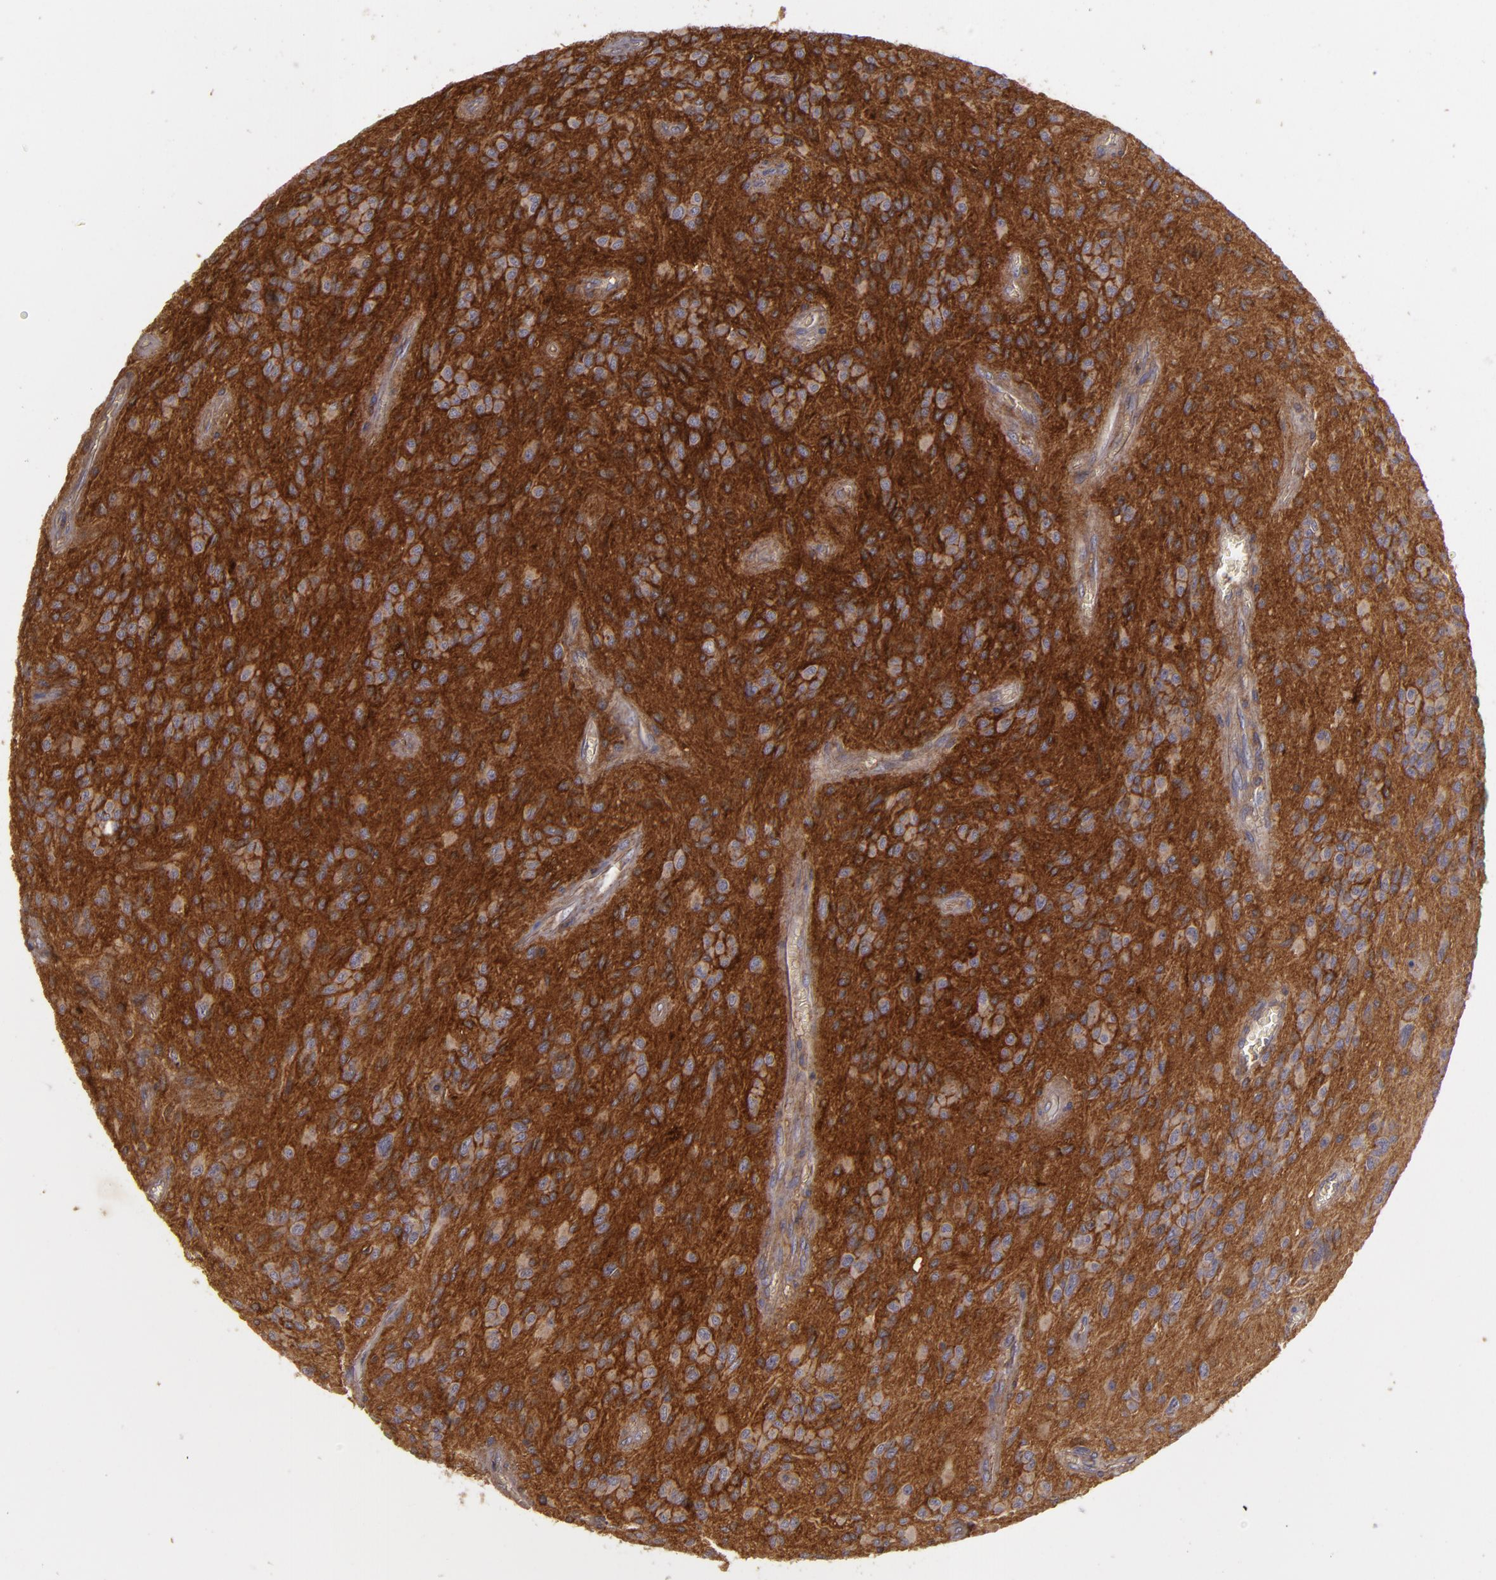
{"staining": {"intensity": "strong", "quantity": ">75%", "location": "cytoplasmic/membranous"}, "tissue": "glioma", "cell_type": "Tumor cells", "image_type": "cancer", "snomed": [{"axis": "morphology", "description": "Glioma, malignant, Low grade"}, {"axis": "topography", "description": "Brain"}], "caption": "A photomicrograph of glioma stained for a protein shows strong cytoplasmic/membranous brown staining in tumor cells.", "gene": "HRAS", "patient": {"sex": "female", "age": 15}}